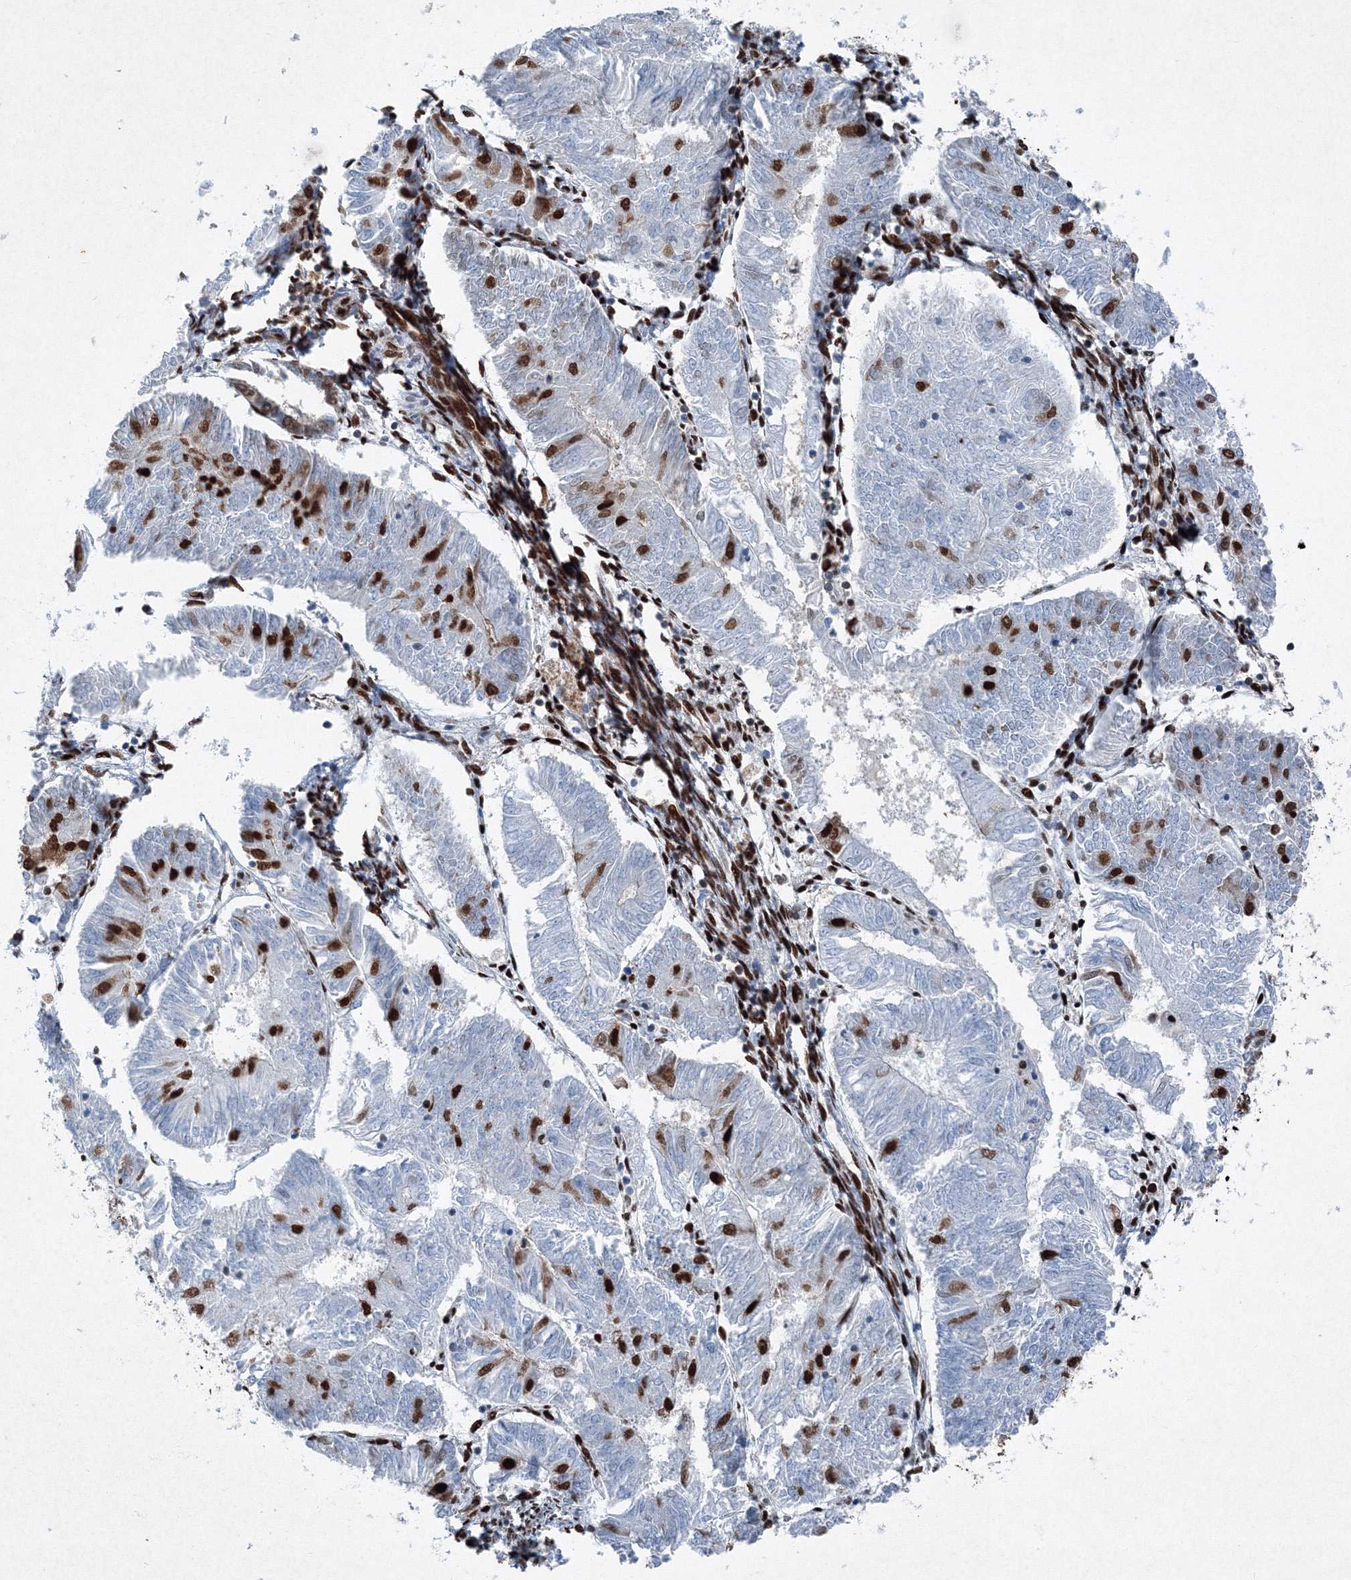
{"staining": {"intensity": "strong", "quantity": "<25%", "location": "nuclear"}, "tissue": "endometrial cancer", "cell_type": "Tumor cells", "image_type": "cancer", "snomed": [{"axis": "morphology", "description": "Adenocarcinoma, NOS"}, {"axis": "topography", "description": "Endometrium"}], "caption": "Adenocarcinoma (endometrial) tissue exhibits strong nuclear staining in approximately <25% of tumor cells (DAB (3,3'-diaminobenzidine) IHC, brown staining for protein, blue staining for nuclei).", "gene": "SNRPC", "patient": {"sex": "female", "age": 58}}